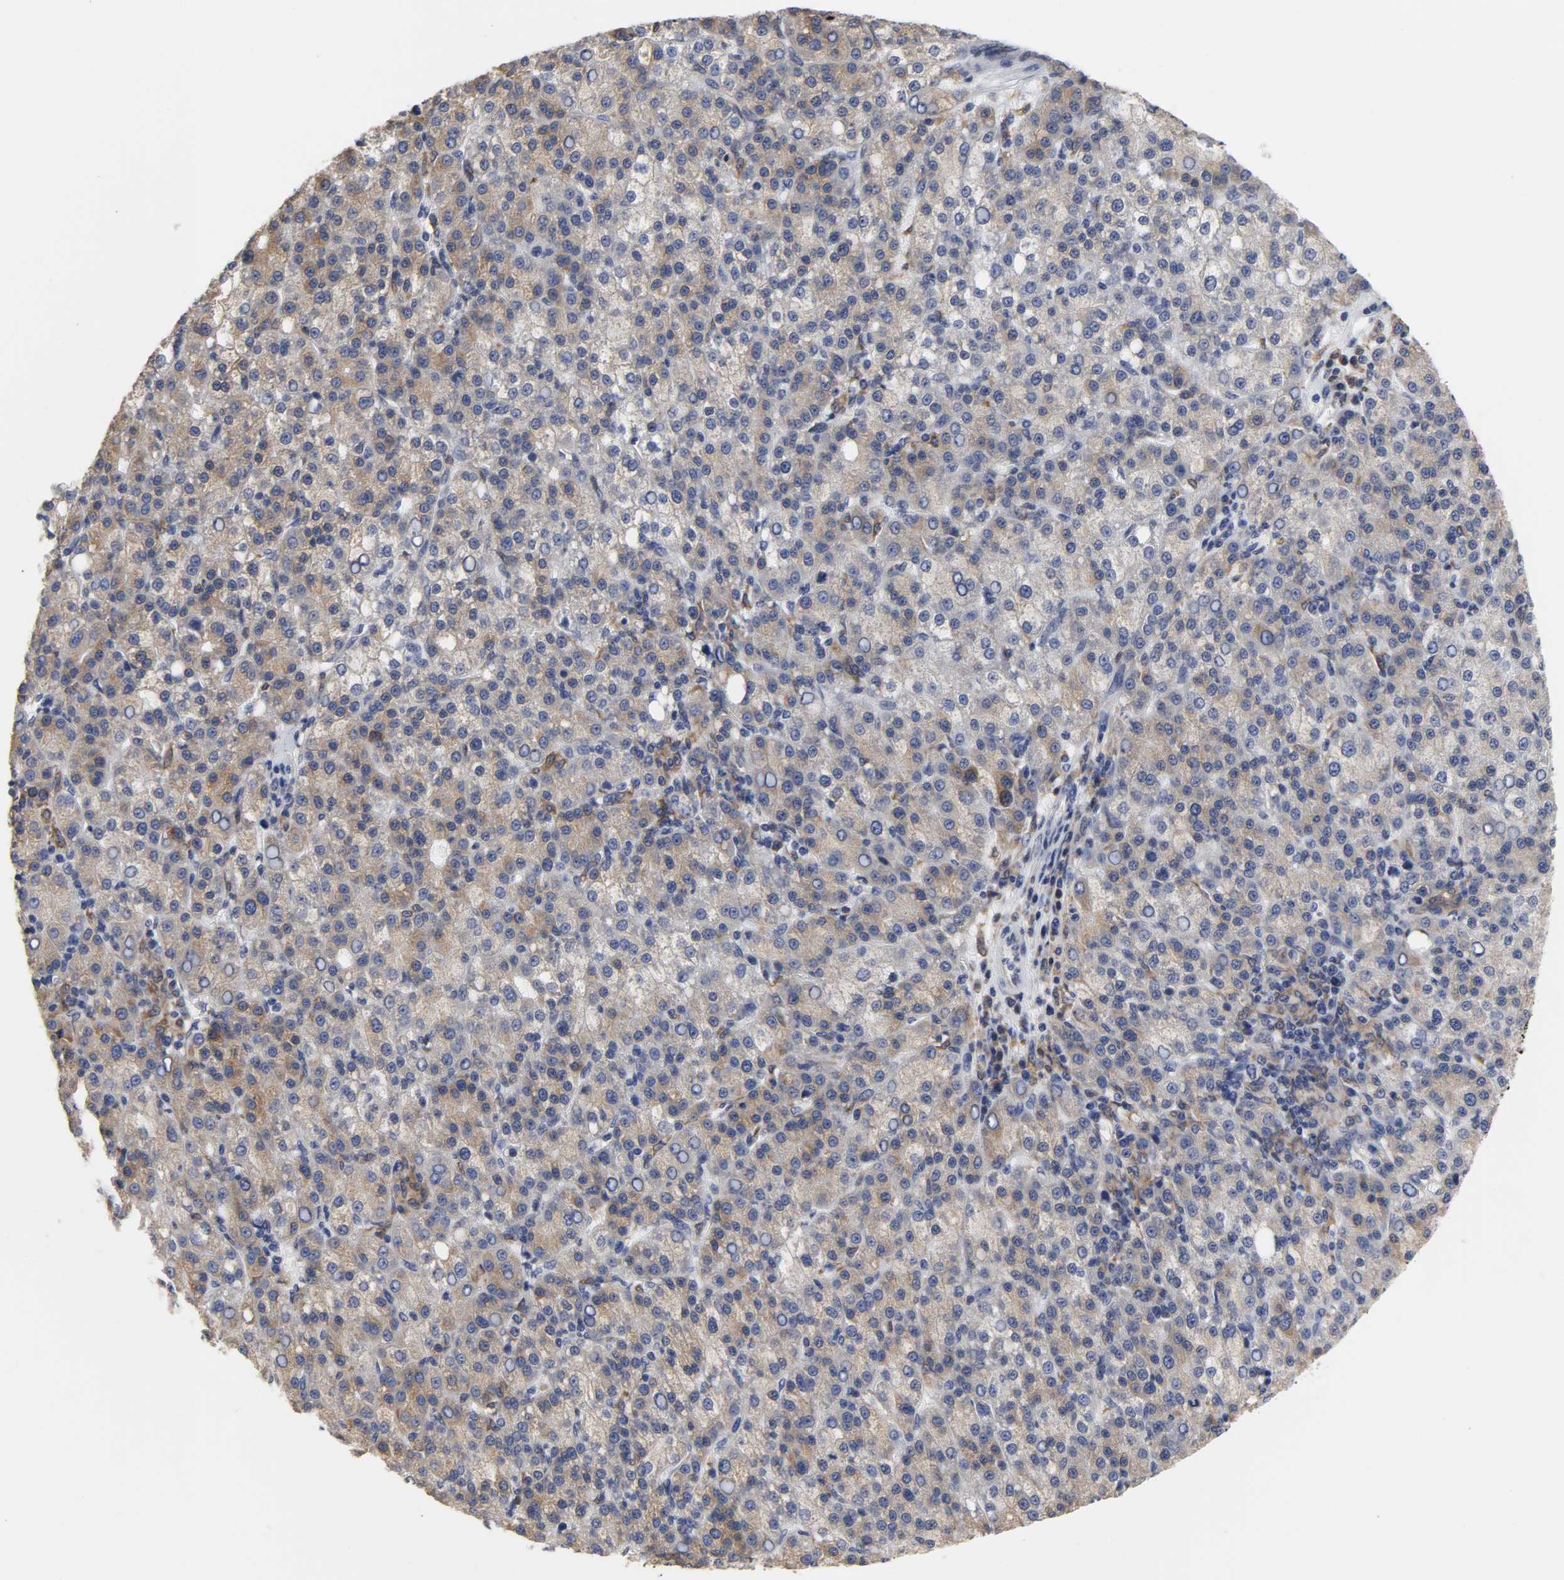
{"staining": {"intensity": "weak", "quantity": "25%-75%", "location": "cytoplasmic/membranous"}, "tissue": "liver cancer", "cell_type": "Tumor cells", "image_type": "cancer", "snomed": [{"axis": "morphology", "description": "Carcinoma, Hepatocellular, NOS"}, {"axis": "topography", "description": "Liver"}], "caption": "DAB (3,3'-diaminobenzidine) immunohistochemical staining of human liver cancer (hepatocellular carcinoma) displays weak cytoplasmic/membranous protein staining in about 25%-75% of tumor cells. (IHC, brightfield microscopy, high magnification).", "gene": "HCK", "patient": {"sex": "female", "age": 58}}